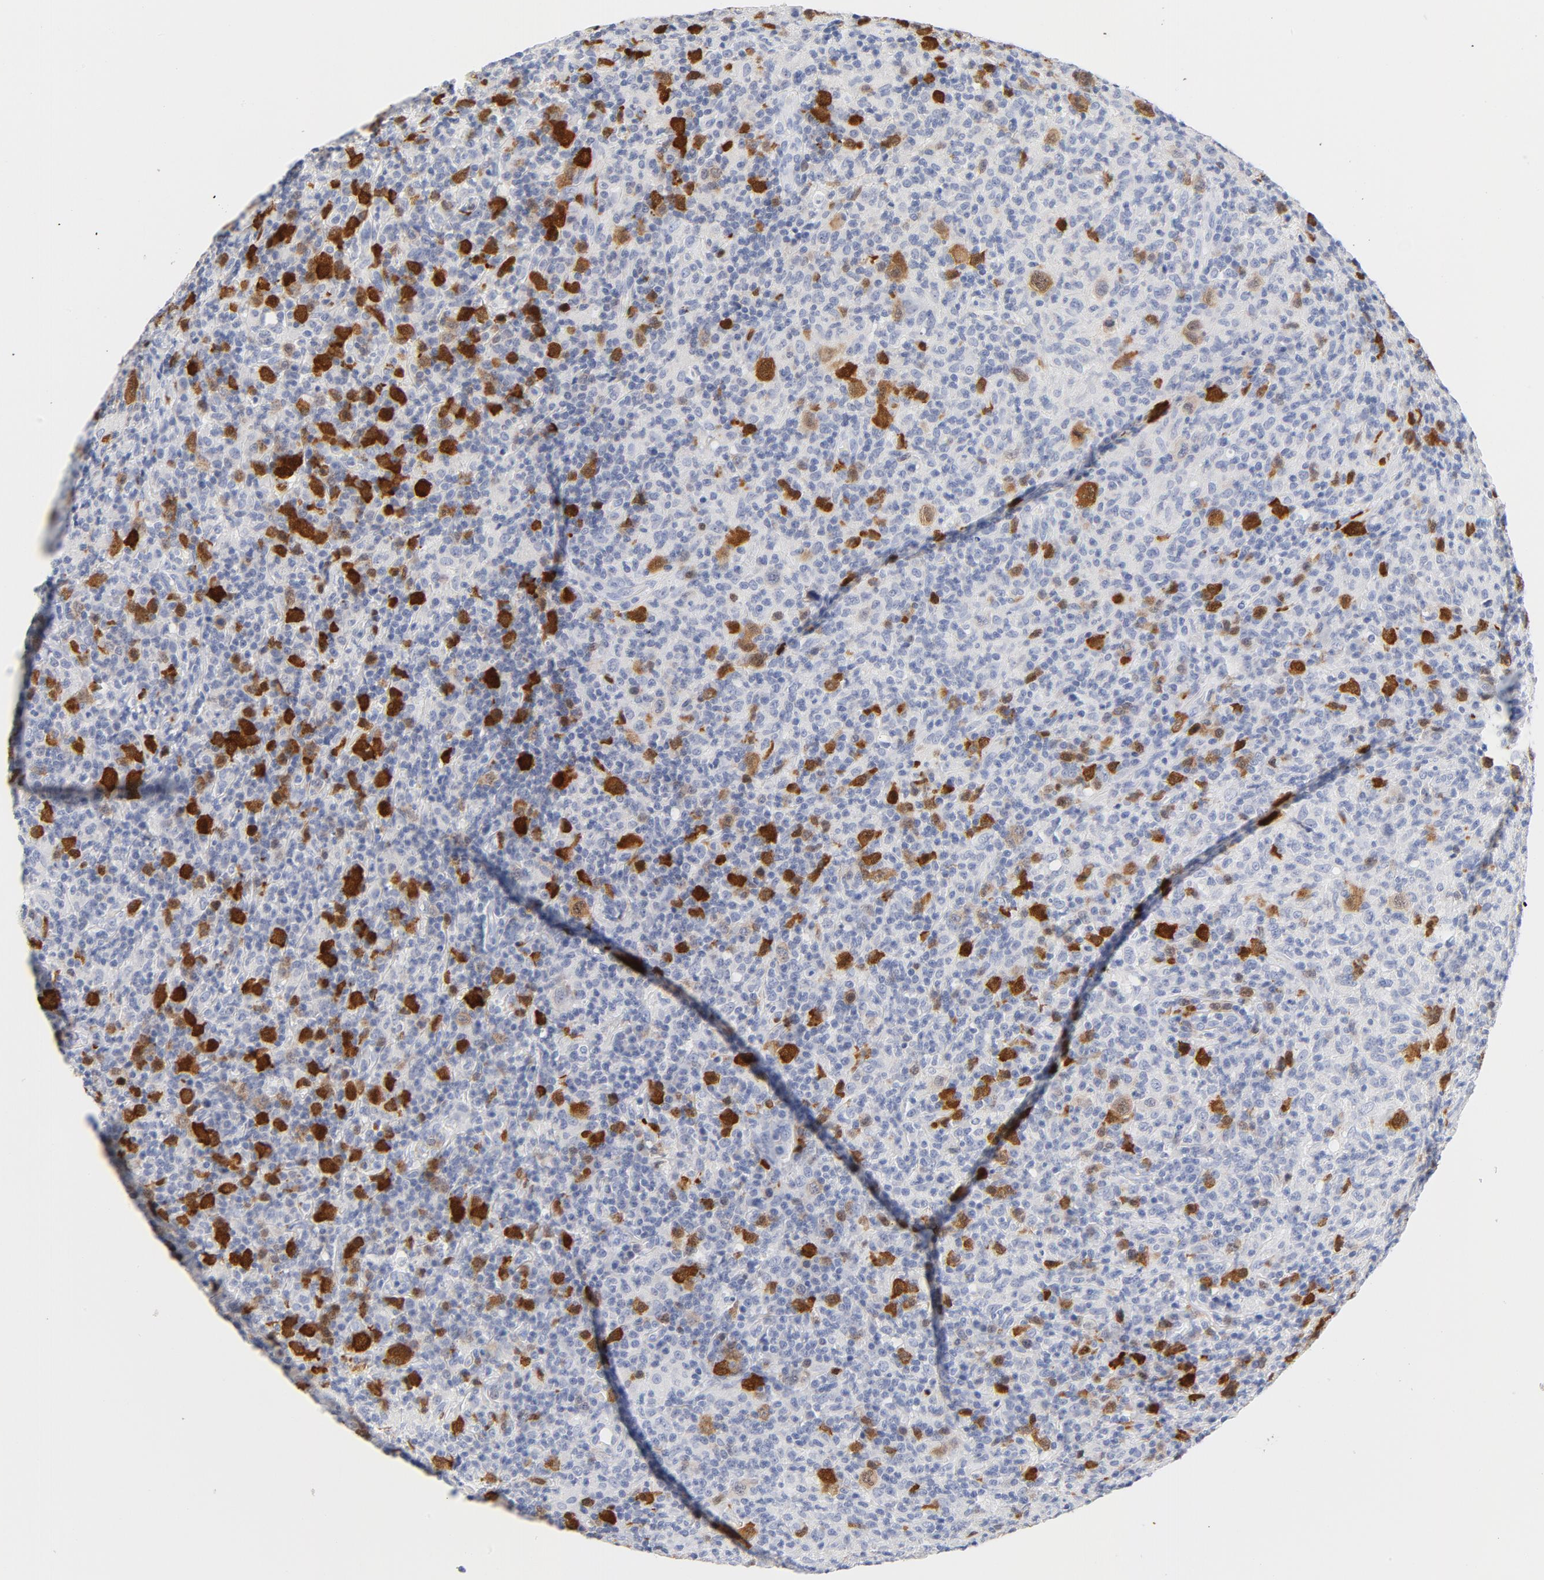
{"staining": {"intensity": "strong", "quantity": "25%-75%", "location": "nuclear"}, "tissue": "lymphoma", "cell_type": "Tumor cells", "image_type": "cancer", "snomed": [{"axis": "morphology", "description": "Hodgkin's disease, NOS"}, {"axis": "topography", "description": "Lymph node"}], "caption": "A histopathology image of human lymphoma stained for a protein displays strong nuclear brown staining in tumor cells.", "gene": "CDC20", "patient": {"sex": "male", "age": 65}}